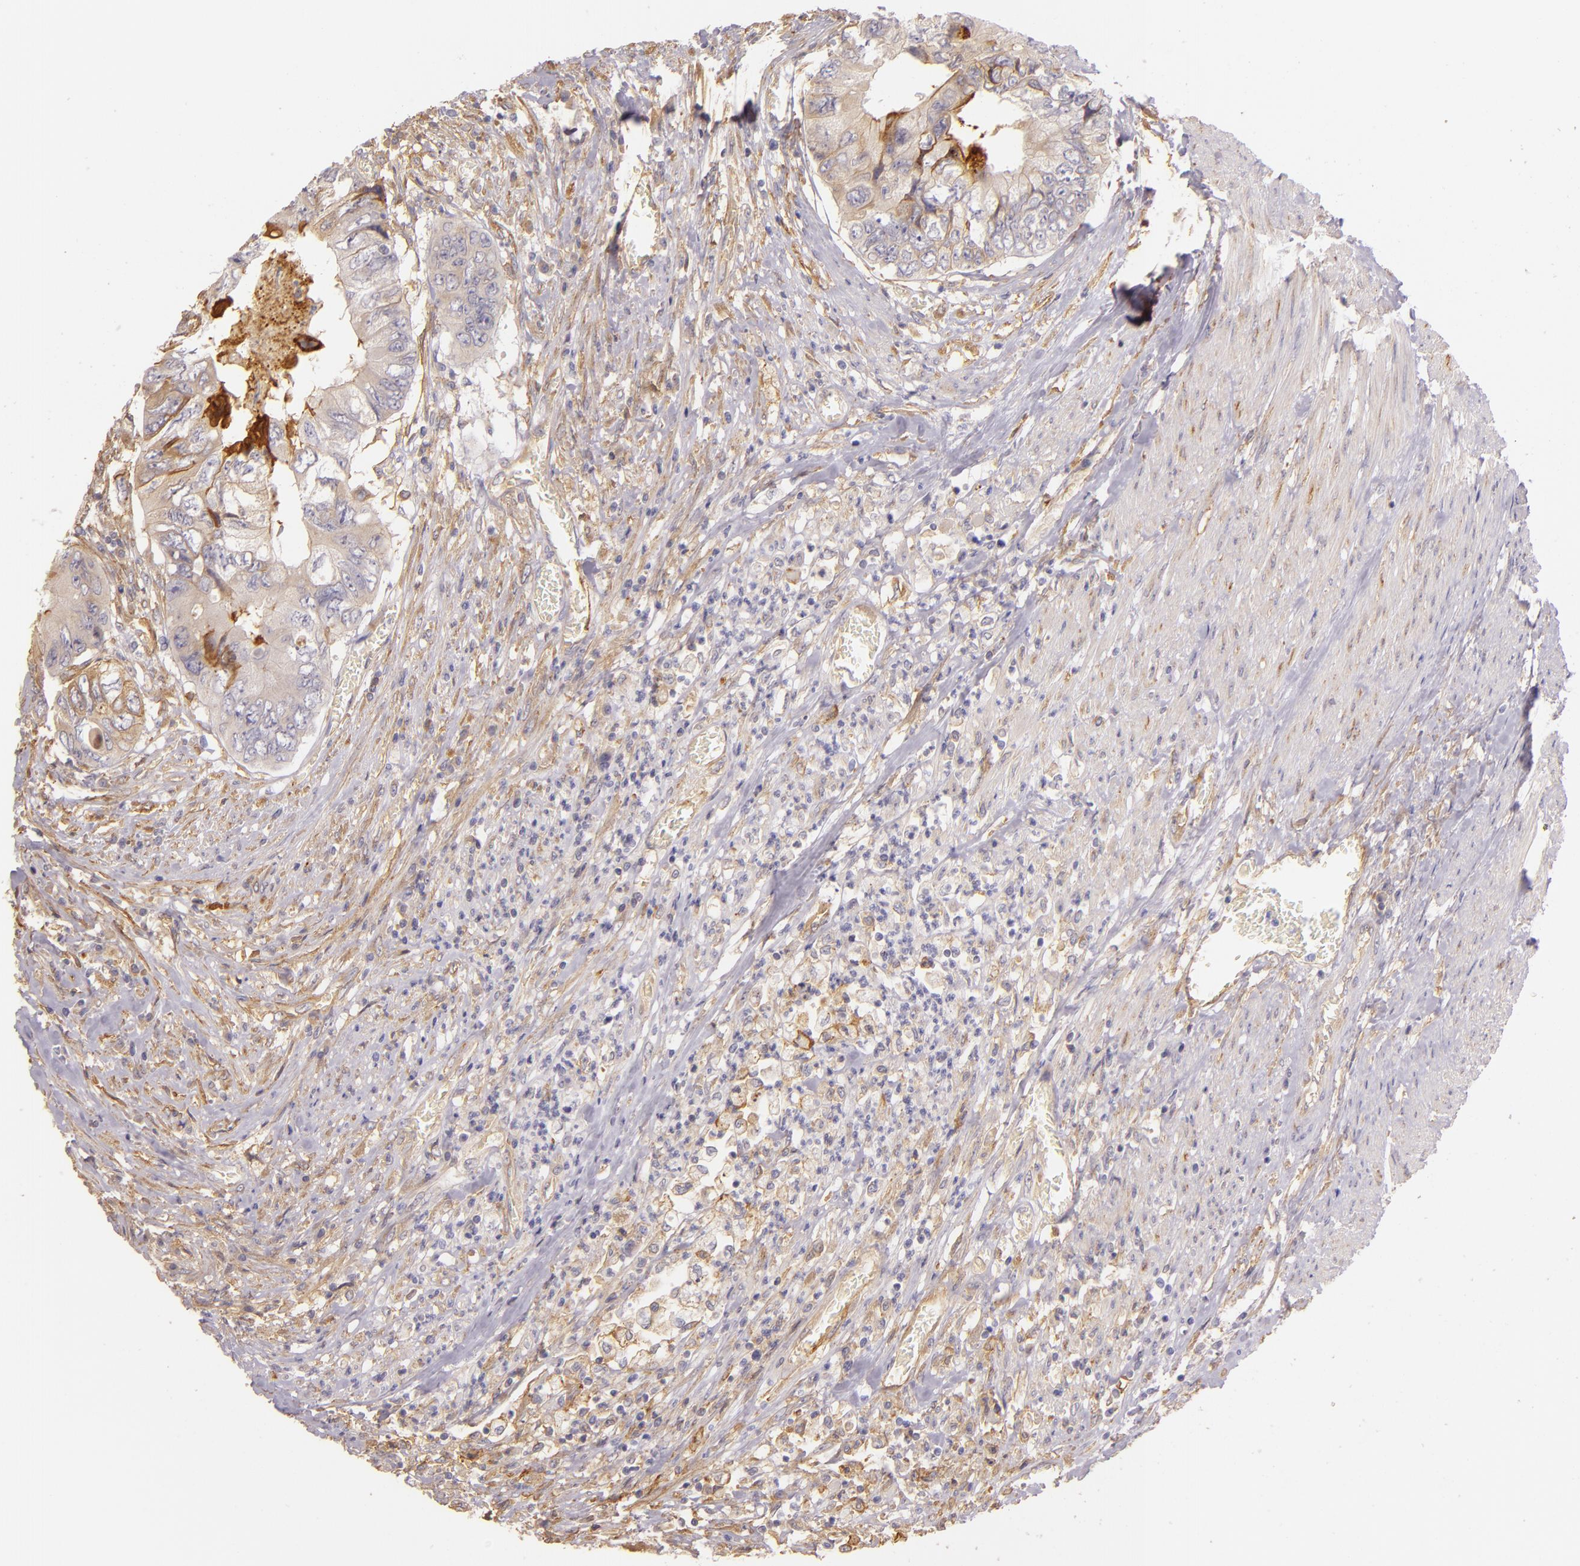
{"staining": {"intensity": "moderate", "quantity": "25%-75%", "location": "cytoplasmic/membranous"}, "tissue": "colorectal cancer", "cell_type": "Tumor cells", "image_type": "cancer", "snomed": [{"axis": "morphology", "description": "Adenocarcinoma, NOS"}, {"axis": "topography", "description": "Rectum"}], "caption": "A brown stain highlights moderate cytoplasmic/membranous positivity of a protein in adenocarcinoma (colorectal) tumor cells.", "gene": "CTSF", "patient": {"sex": "female", "age": 82}}